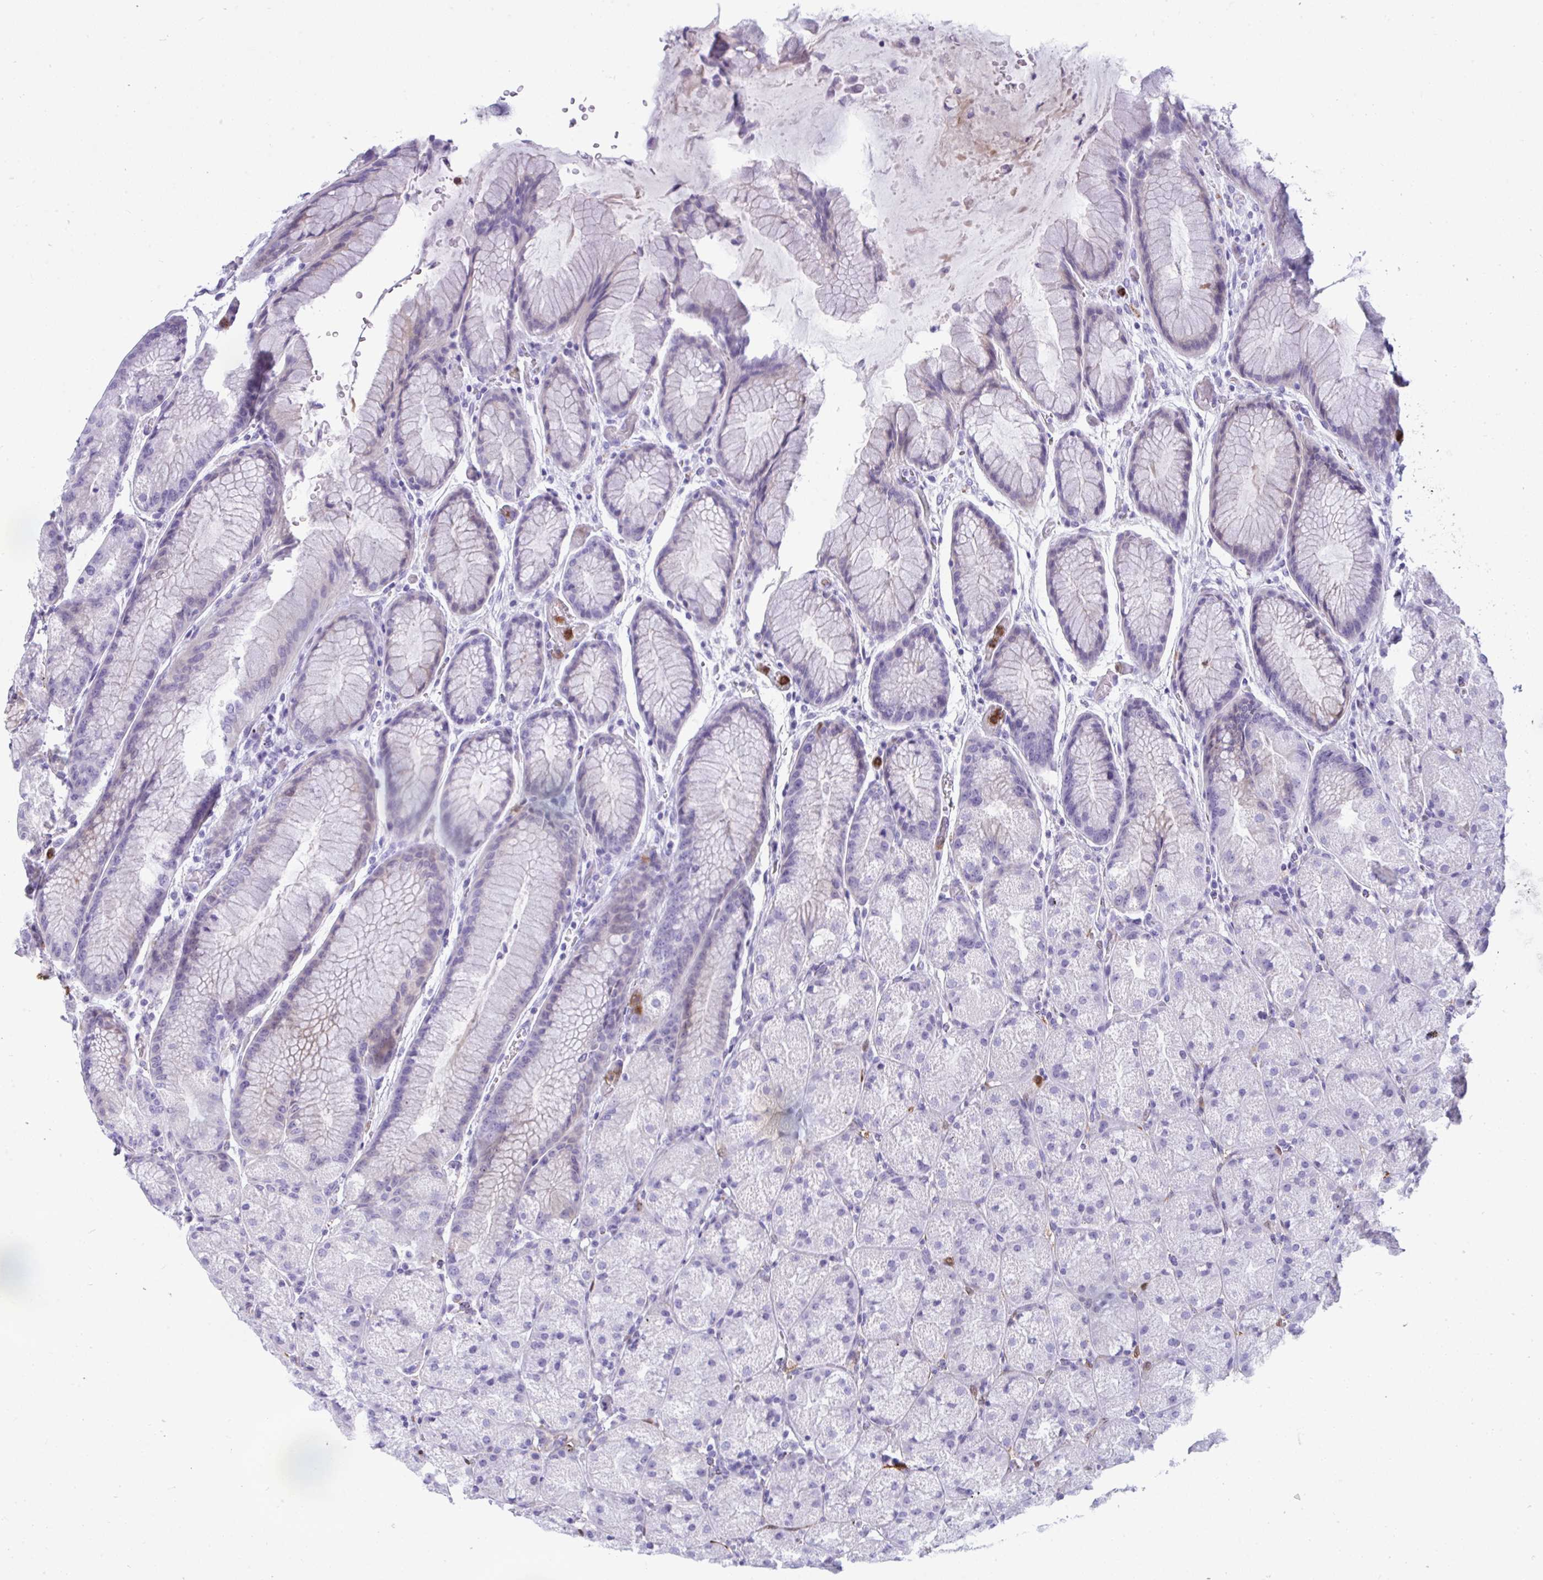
{"staining": {"intensity": "negative", "quantity": "none", "location": "none"}, "tissue": "stomach", "cell_type": "Glandular cells", "image_type": "normal", "snomed": [{"axis": "morphology", "description": "Normal tissue, NOS"}, {"axis": "topography", "description": "Stomach, upper"}, {"axis": "topography", "description": "Stomach"}], "caption": "Immunohistochemistry (IHC) image of normal stomach: human stomach stained with DAB (3,3'-diaminobenzidine) demonstrates no significant protein staining in glandular cells. Brightfield microscopy of immunohistochemistry stained with DAB (3,3'-diaminobenzidine) (brown) and hematoxylin (blue), captured at high magnification.", "gene": "ARHGAP42", "patient": {"sex": "male", "age": 48}}